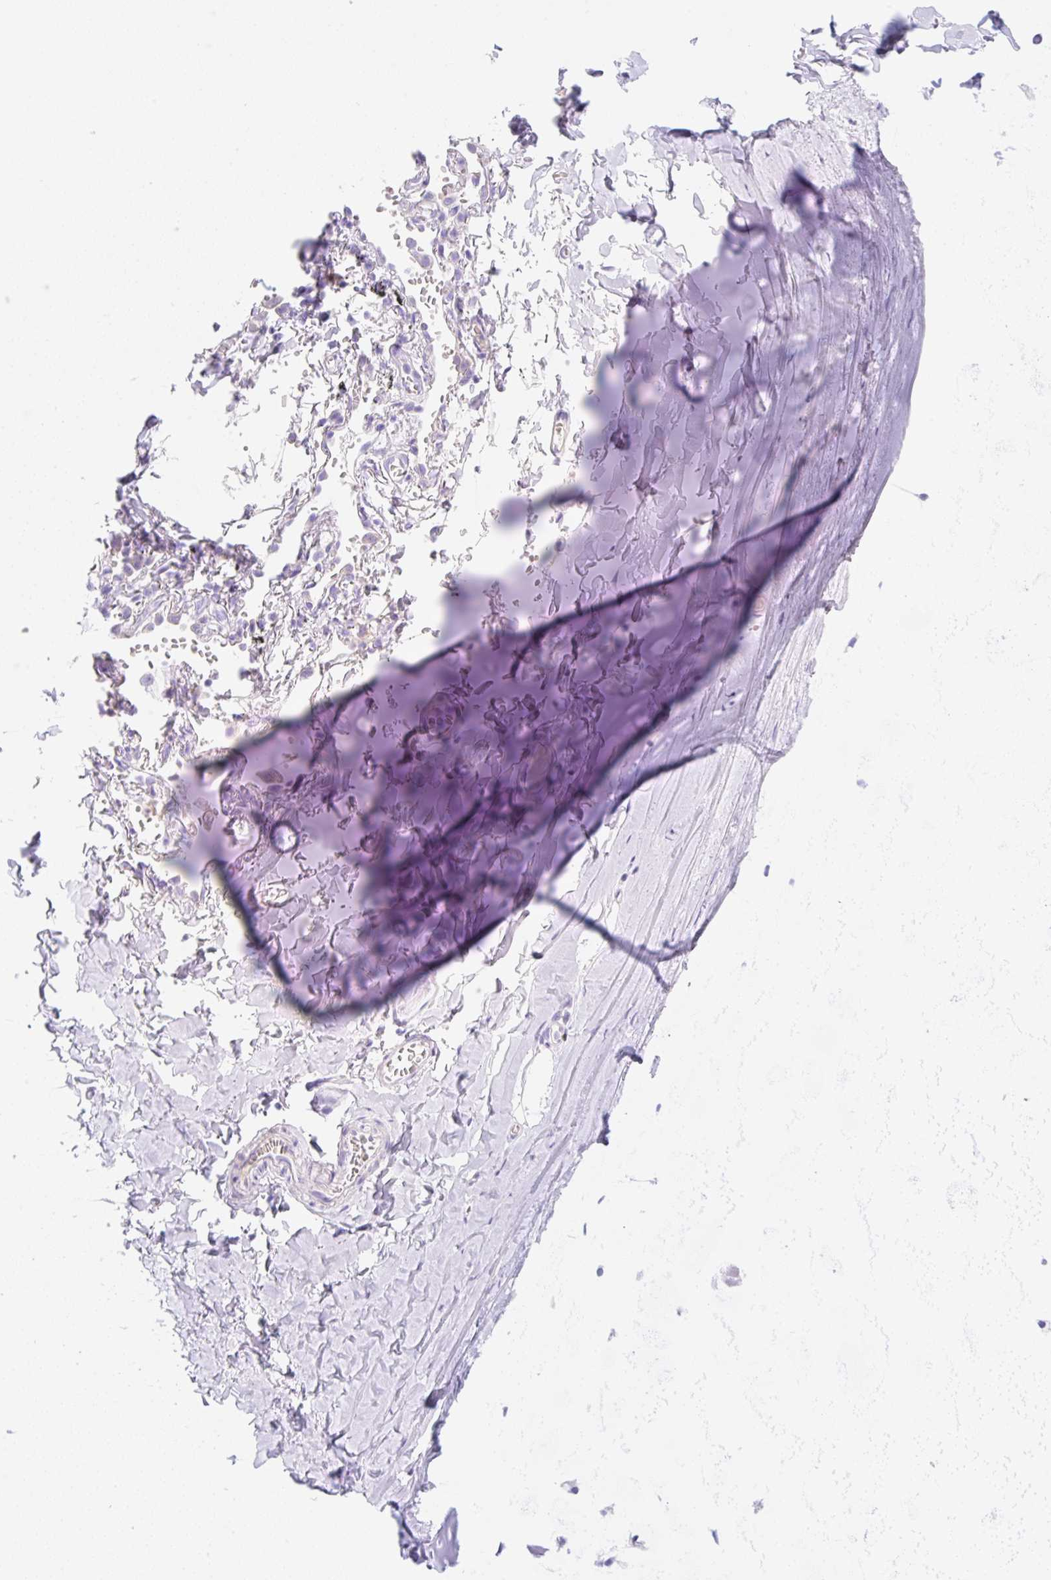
{"staining": {"intensity": "negative", "quantity": "none", "location": "none"}, "tissue": "soft tissue", "cell_type": "Chondrocytes", "image_type": "normal", "snomed": [{"axis": "morphology", "description": "Normal tissue, NOS"}, {"axis": "topography", "description": "Cartilage tissue"}, {"axis": "topography", "description": "Bronchus"}, {"axis": "topography", "description": "Peripheral nerve tissue"}], "caption": "Image shows no significant protein expression in chondrocytes of benign soft tissue.", "gene": "KLK8", "patient": {"sex": "female", "age": 59}}